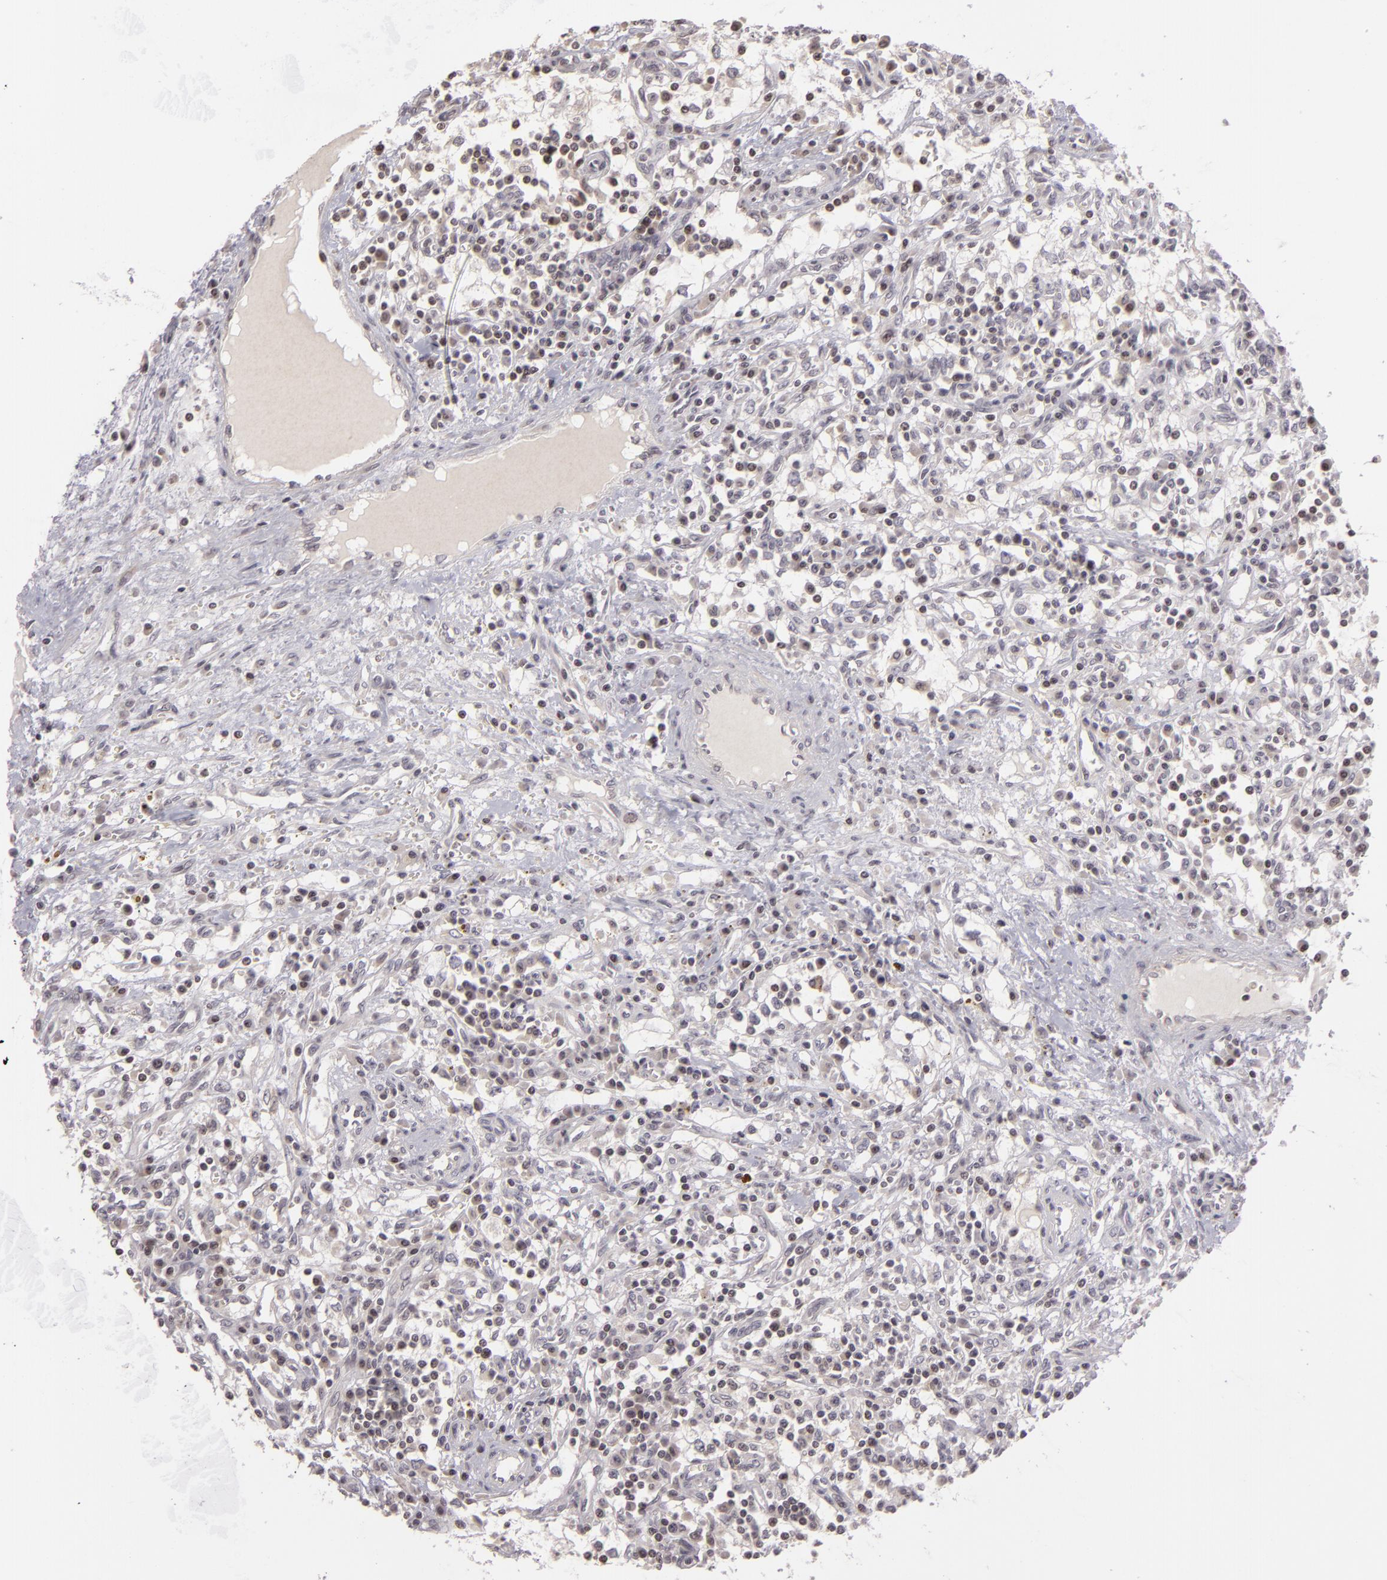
{"staining": {"intensity": "negative", "quantity": "none", "location": "none"}, "tissue": "renal cancer", "cell_type": "Tumor cells", "image_type": "cancer", "snomed": [{"axis": "morphology", "description": "Adenocarcinoma, NOS"}, {"axis": "topography", "description": "Kidney"}], "caption": "Micrograph shows no significant protein expression in tumor cells of renal cancer.", "gene": "AKAP6", "patient": {"sex": "male", "age": 82}}